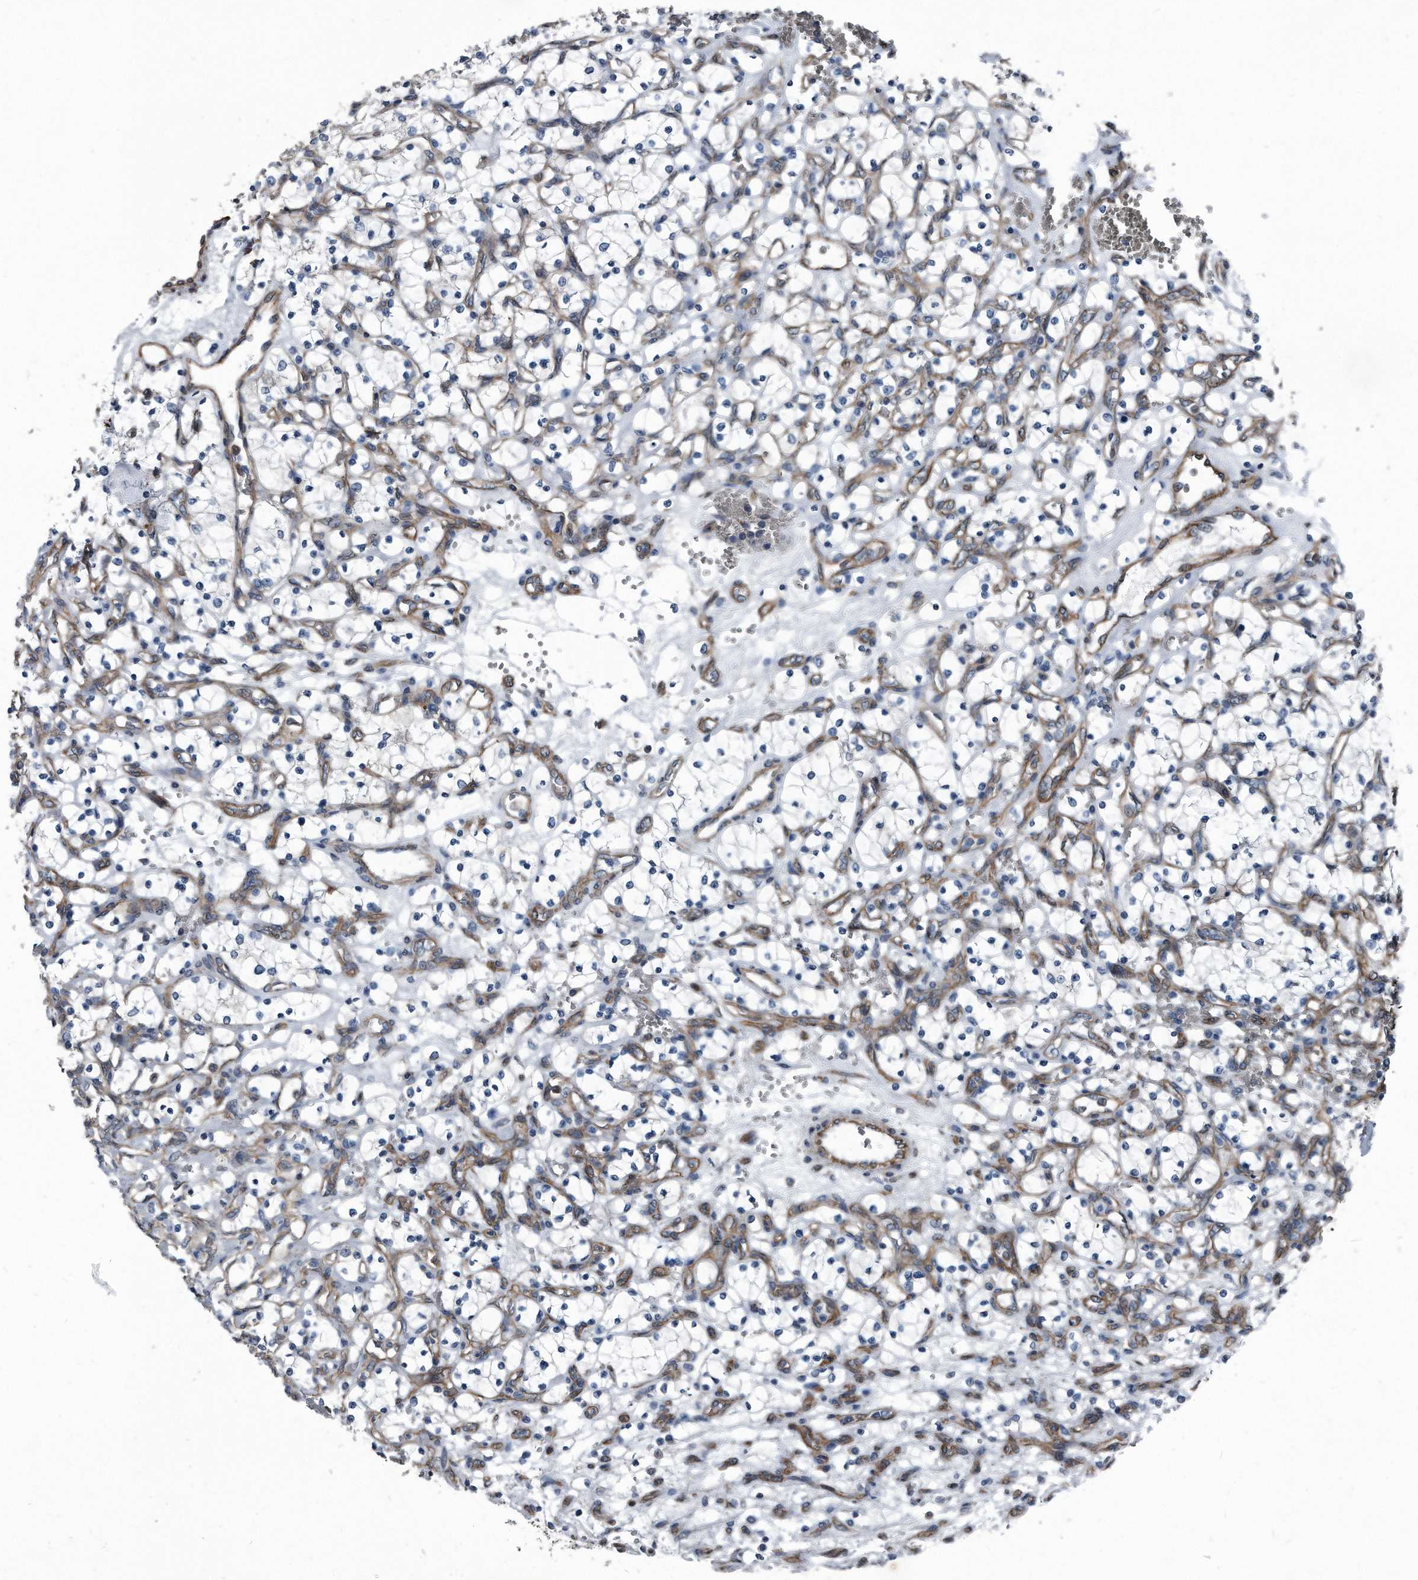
{"staining": {"intensity": "negative", "quantity": "none", "location": "none"}, "tissue": "renal cancer", "cell_type": "Tumor cells", "image_type": "cancer", "snomed": [{"axis": "morphology", "description": "Adenocarcinoma, NOS"}, {"axis": "topography", "description": "Kidney"}], "caption": "Tumor cells show no significant staining in renal cancer (adenocarcinoma).", "gene": "PLEC", "patient": {"sex": "female", "age": 69}}